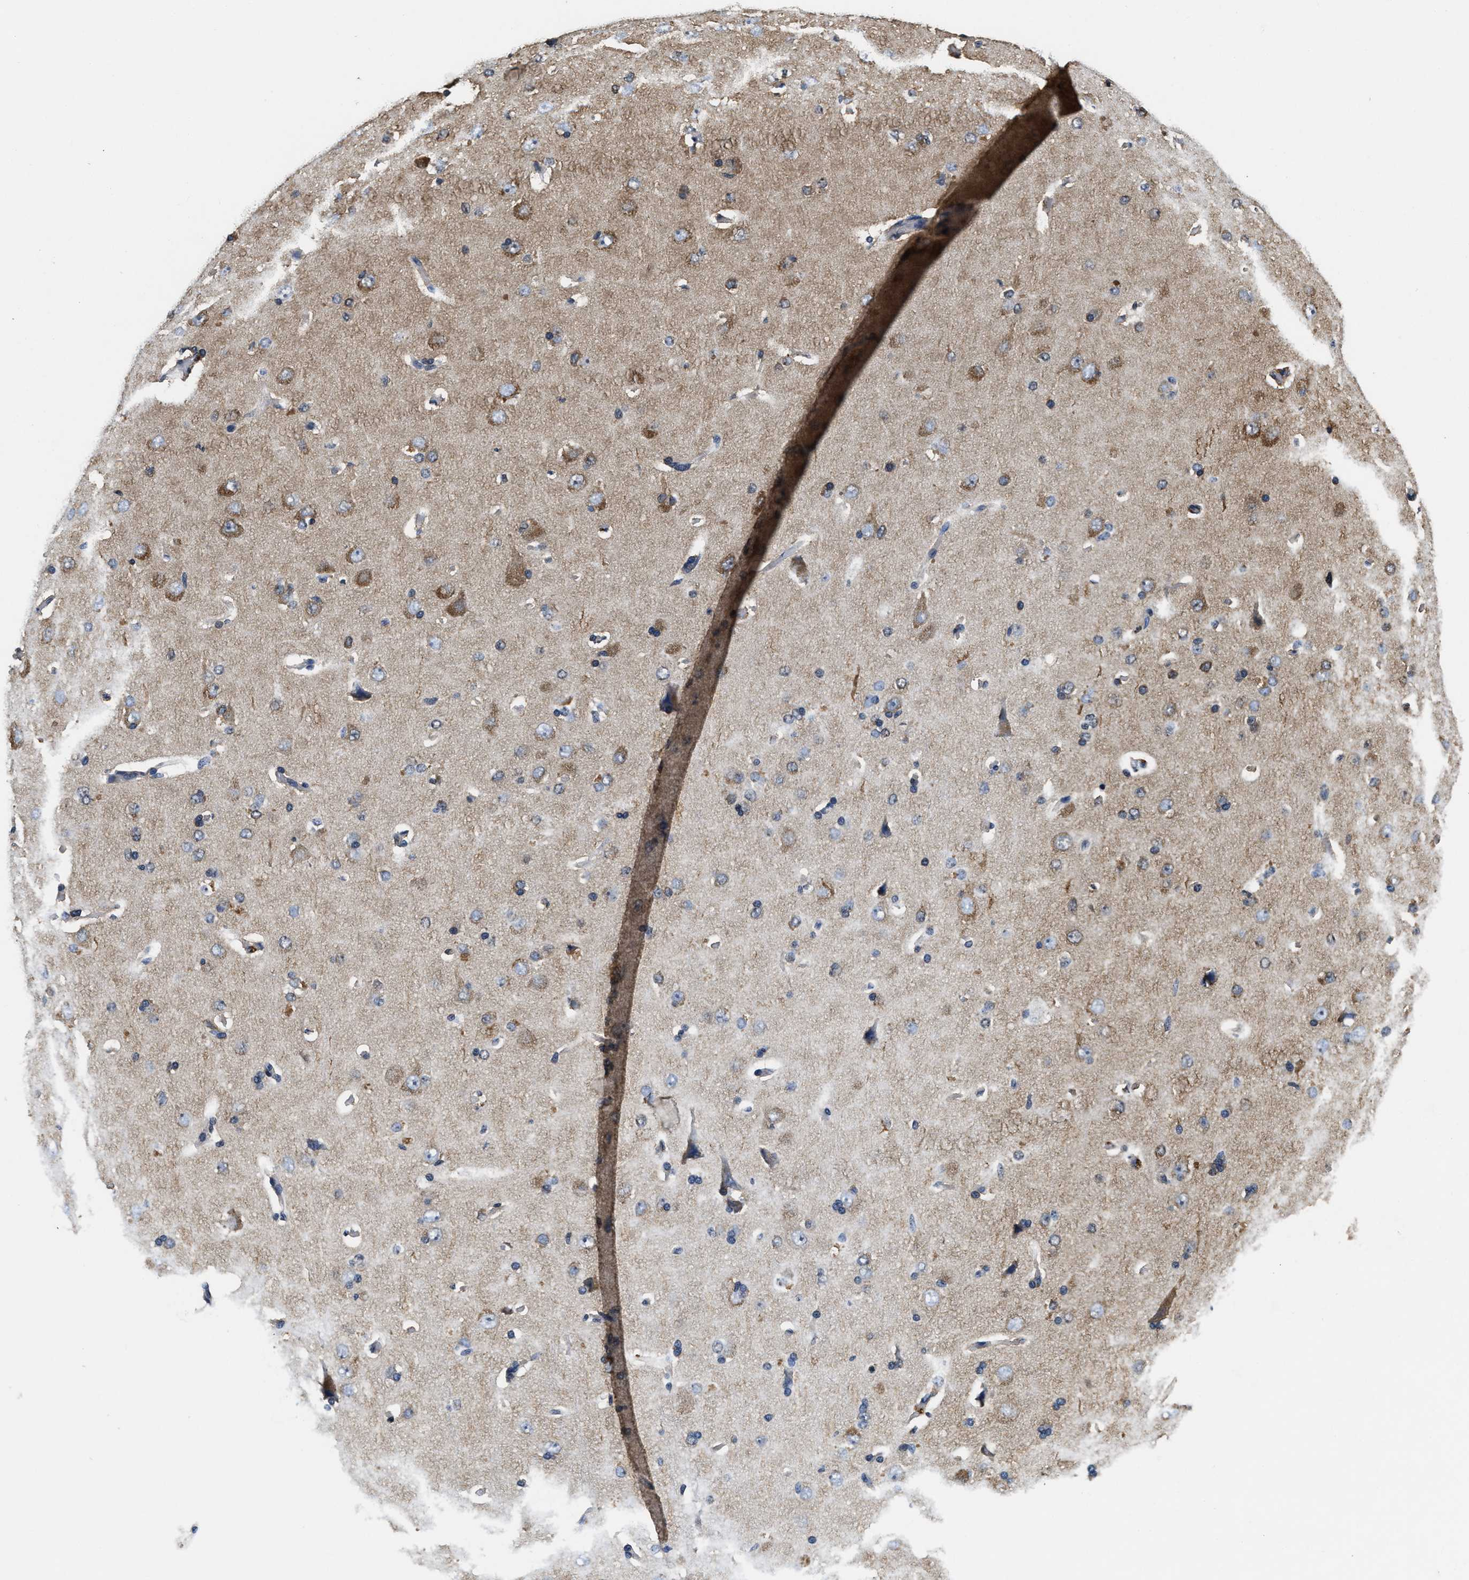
{"staining": {"intensity": "negative", "quantity": "none", "location": "none"}, "tissue": "cerebral cortex", "cell_type": "Endothelial cells", "image_type": "normal", "snomed": [{"axis": "morphology", "description": "Normal tissue, NOS"}, {"axis": "topography", "description": "Cerebral cortex"}], "caption": "Immunohistochemistry (IHC) of benign cerebral cortex demonstrates no positivity in endothelial cells.", "gene": "PHPT1", "patient": {"sex": "male", "age": 62}}